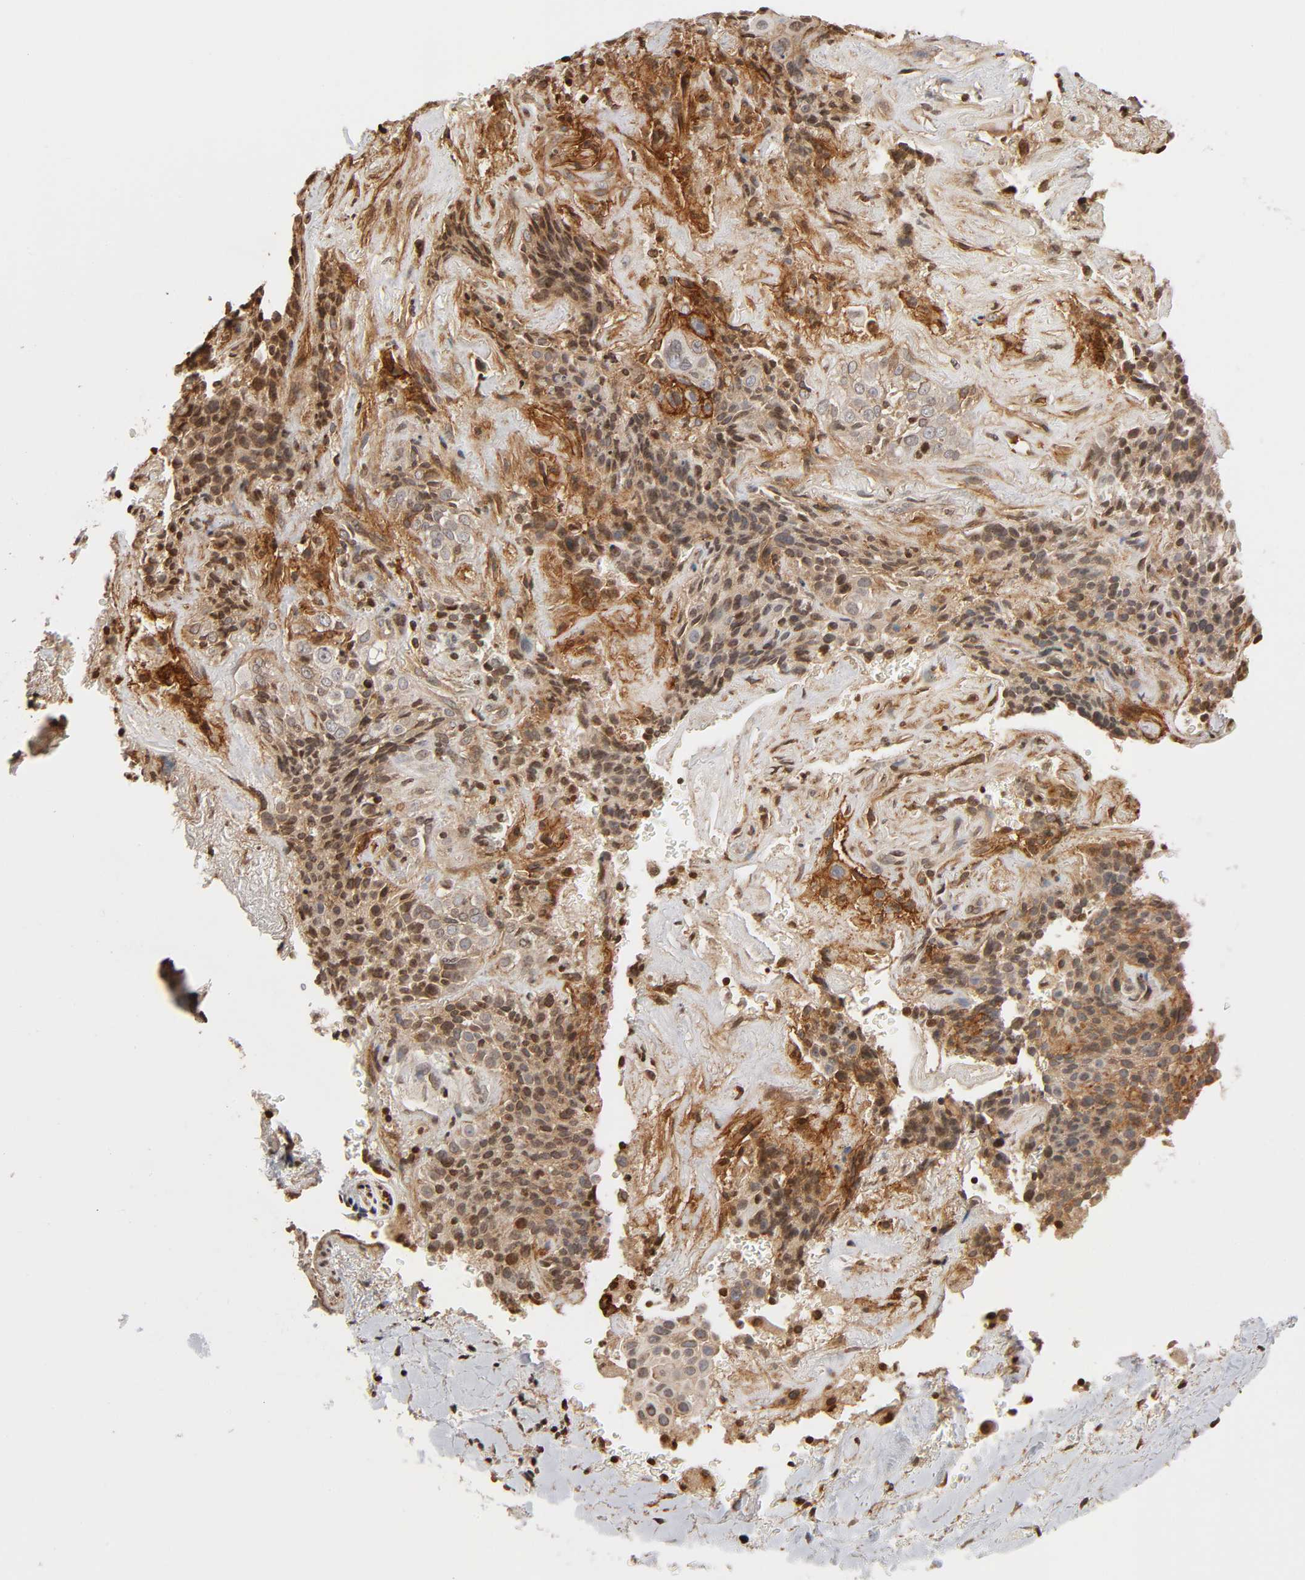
{"staining": {"intensity": "strong", "quantity": ">75%", "location": "cytoplasmic/membranous"}, "tissue": "lung cancer", "cell_type": "Tumor cells", "image_type": "cancer", "snomed": [{"axis": "morphology", "description": "Squamous cell carcinoma, NOS"}, {"axis": "topography", "description": "Lung"}], "caption": "A high amount of strong cytoplasmic/membranous expression is appreciated in approximately >75% of tumor cells in lung cancer (squamous cell carcinoma) tissue.", "gene": "ITGAV", "patient": {"sex": "male", "age": 54}}